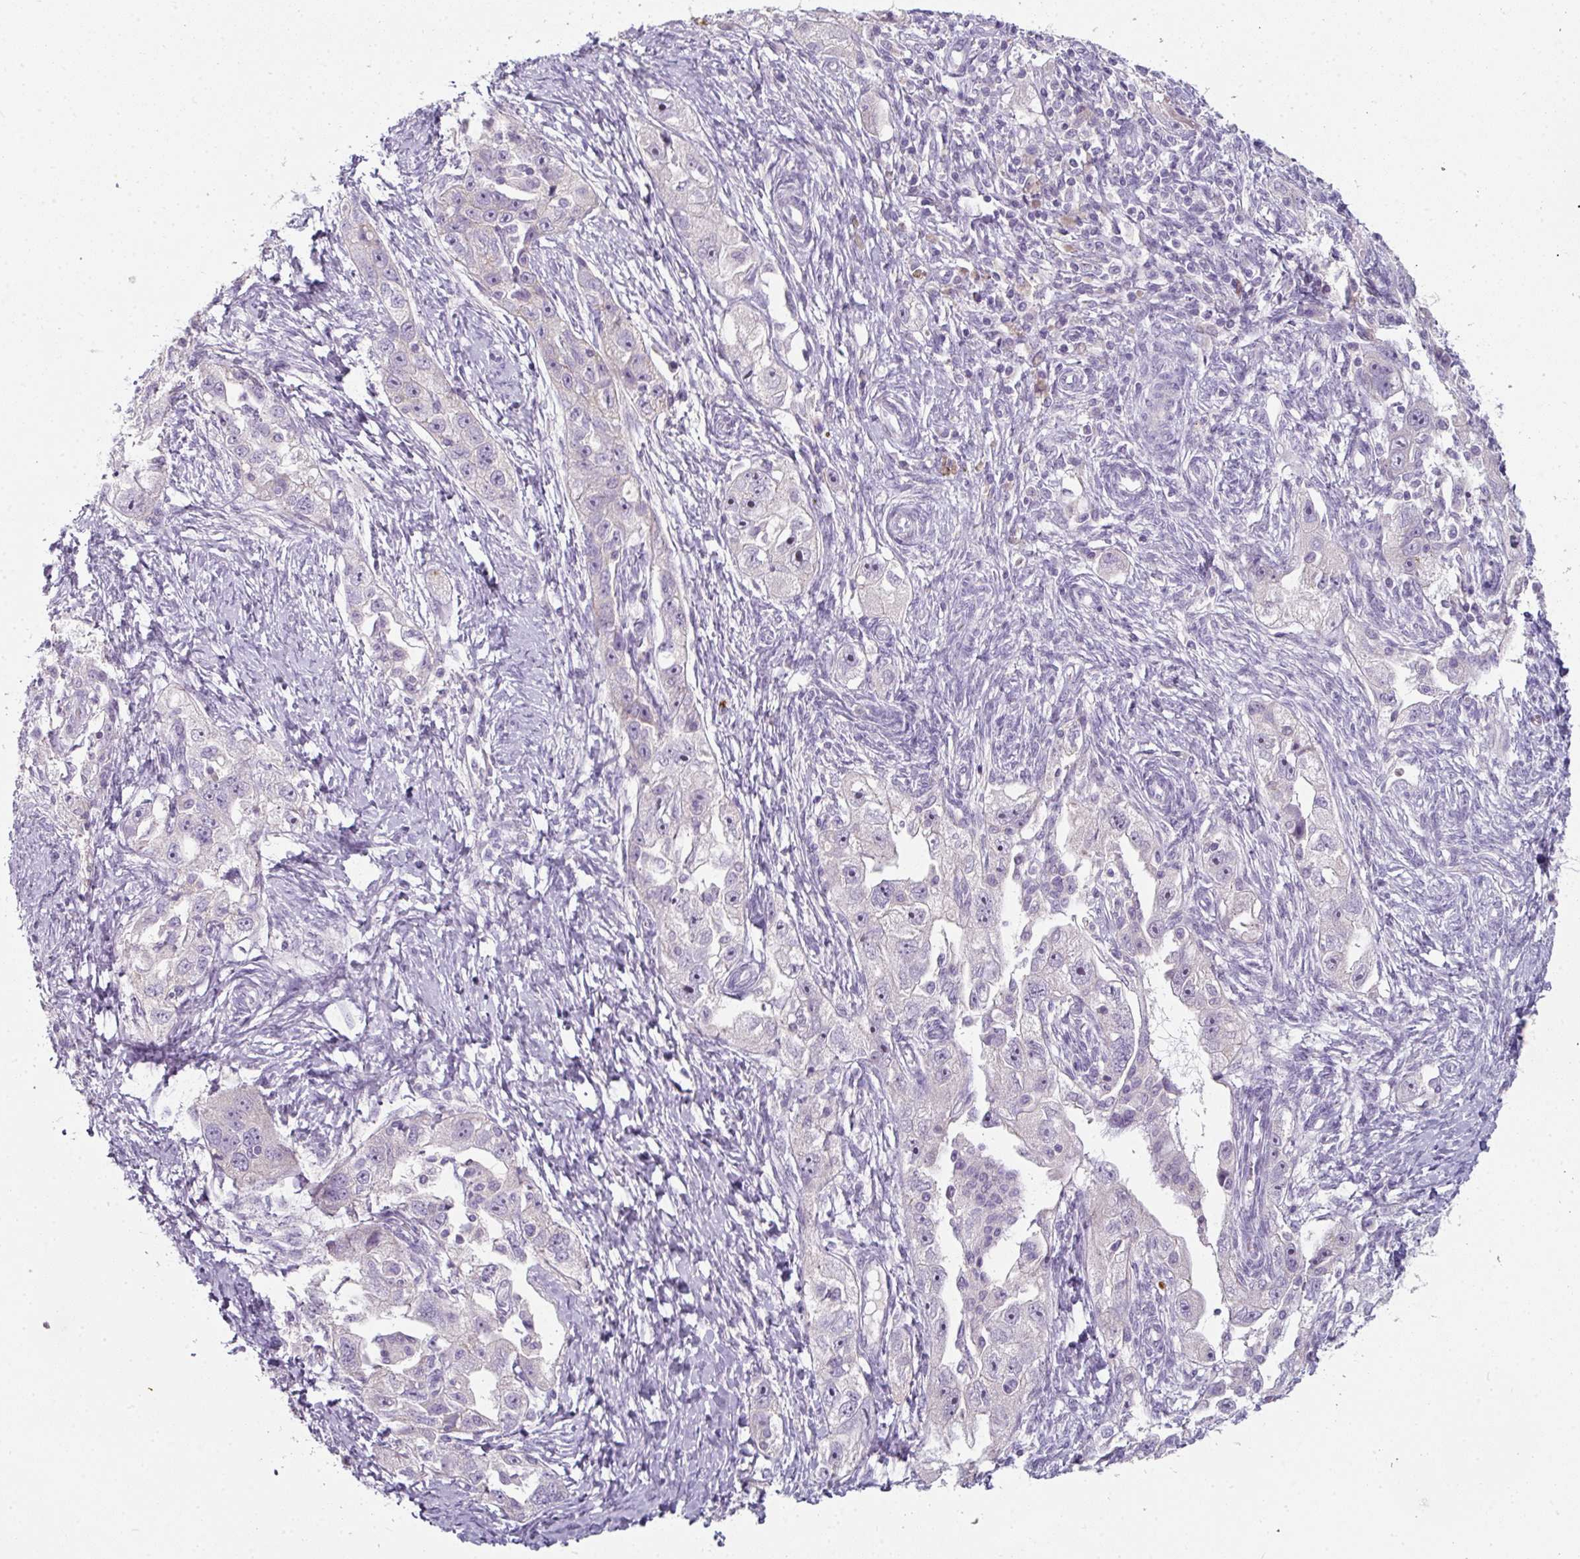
{"staining": {"intensity": "negative", "quantity": "none", "location": "none"}, "tissue": "ovarian cancer", "cell_type": "Tumor cells", "image_type": "cancer", "snomed": [{"axis": "morphology", "description": "Carcinoma, NOS"}, {"axis": "morphology", "description": "Cystadenocarcinoma, serous, NOS"}, {"axis": "topography", "description": "Ovary"}], "caption": "The photomicrograph reveals no staining of tumor cells in ovarian cancer.", "gene": "FHAD1", "patient": {"sex": "female", "age": 69}}